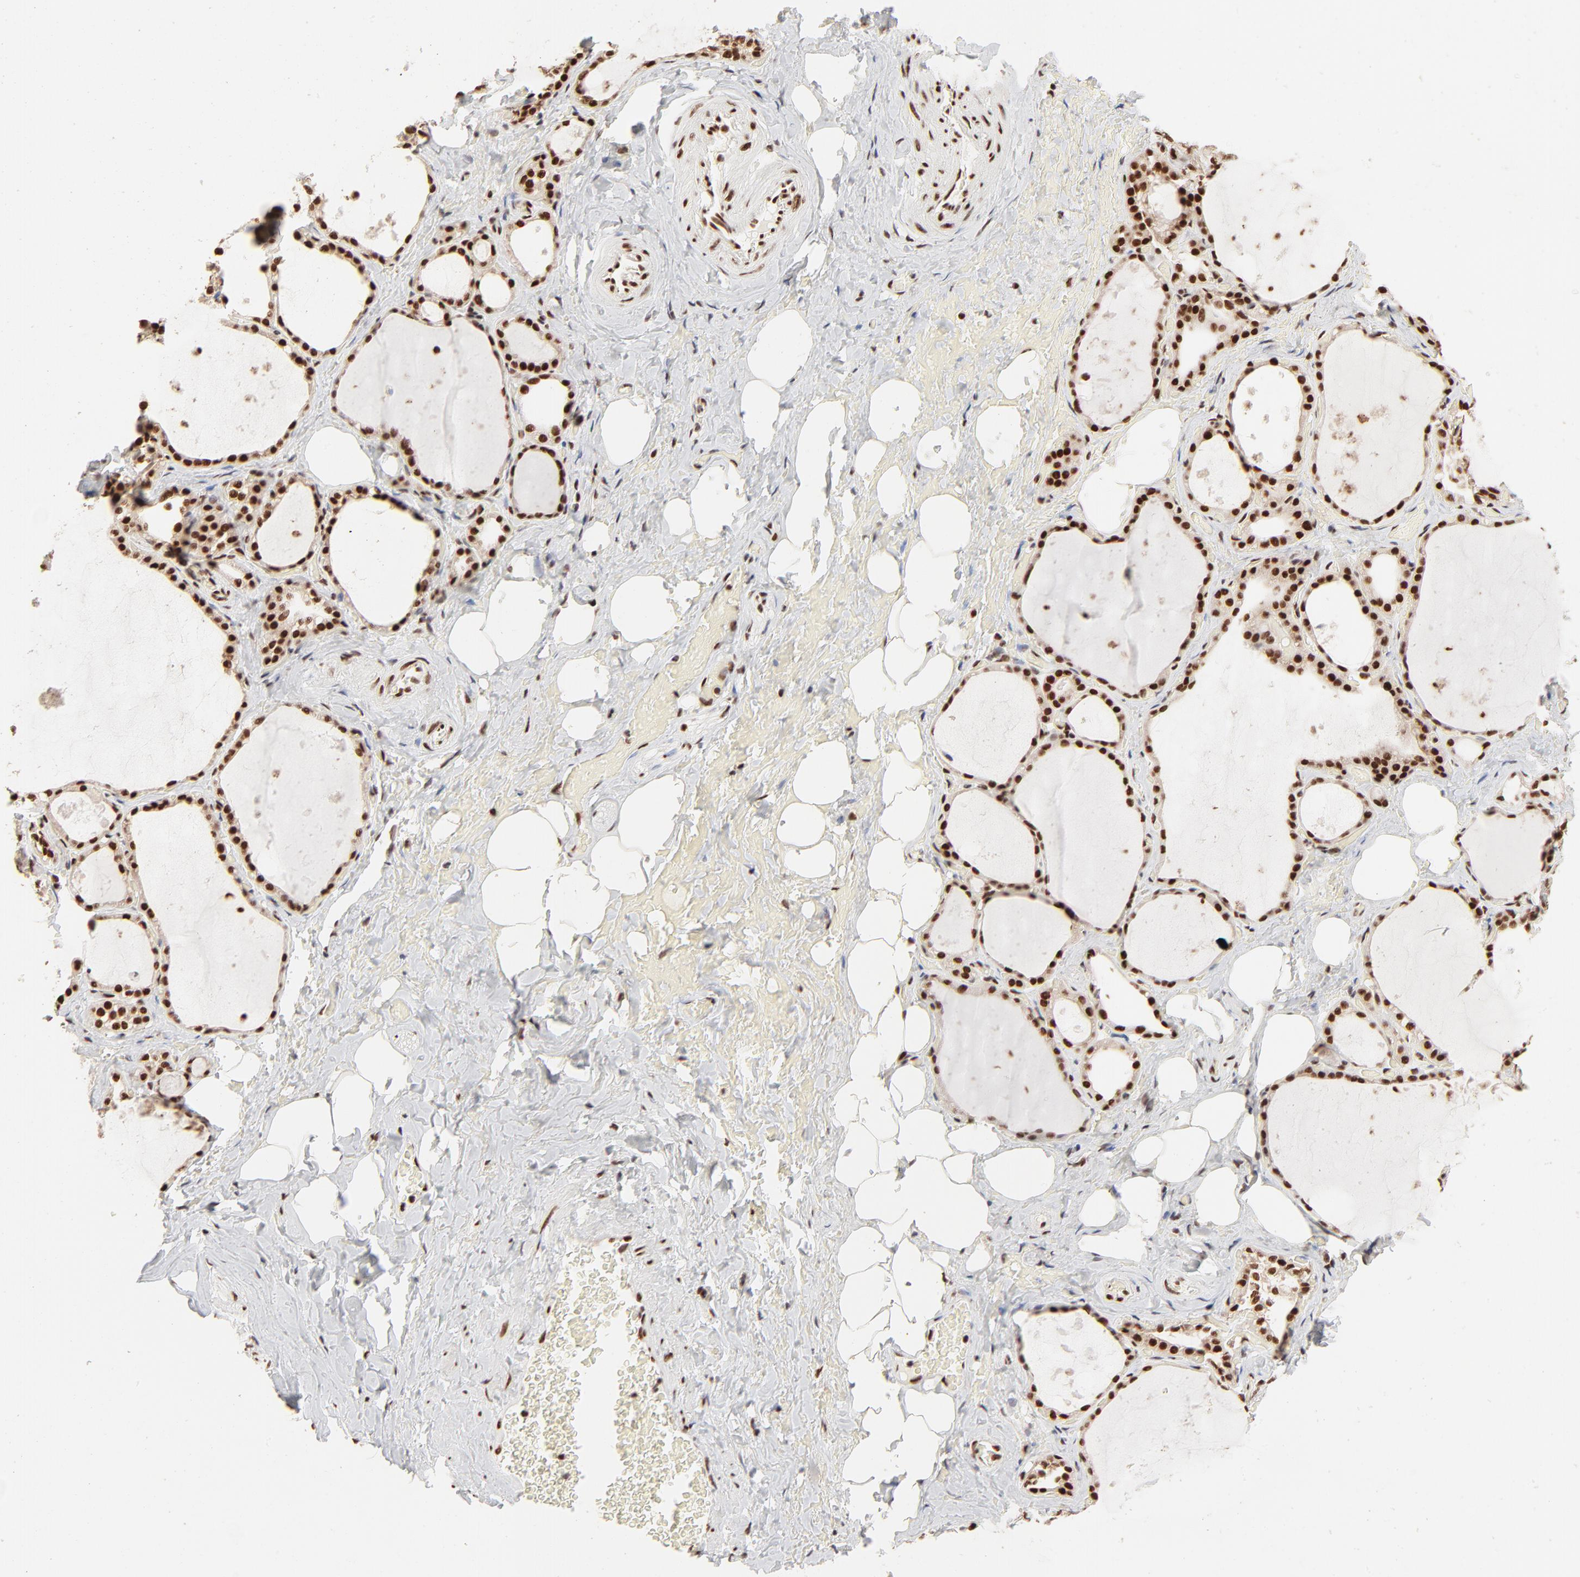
{"staining": {"intensity": "strong", "quantity": ">75%", "location": "nuclear"}, "tissue": "thyroid gland", "cell_type": "Glandular cells", "image_type": "normal", "snomed": [{"axis": "morphology", "description": "Normal tissue, NOS"}, {"axis": "topography", "description": "Thyroid gland"}], "caption": "Glandular cells reveal high levels of strong nuclear staining in about >75% of cells in normal human thyroid gland. The staining is performed using DAB (3,3'-diaminobenzidine) brown chromogen to label protein expression. The nuclei are counter-stained blue using hematoxylin.", "gene": "TARDBP", "patient": {"sex": "male", "age": 61}}